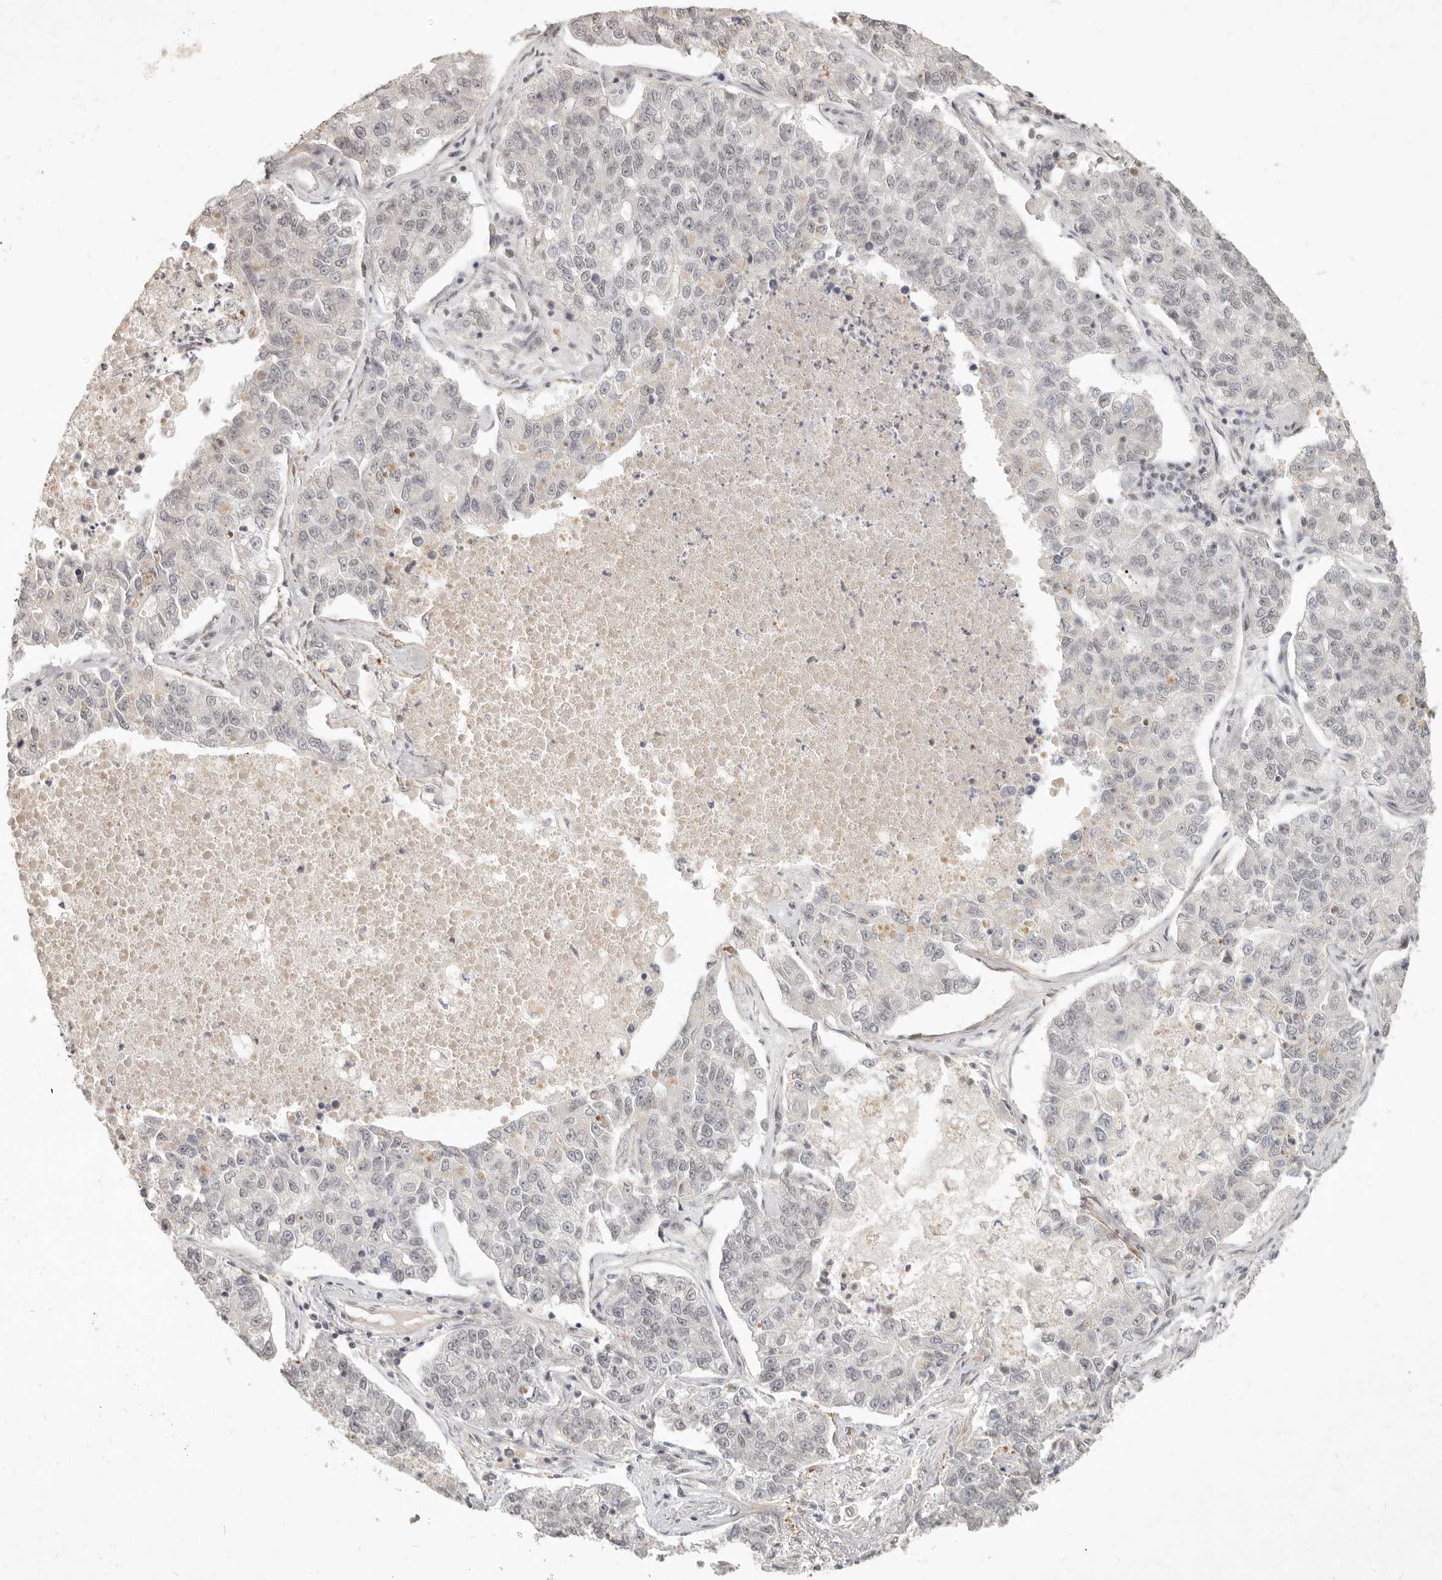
{"staining": {"intensity": "negative", "quantity": "none", "location": "none"}, "tissue": "lung cancer", "cell_type": "Tumor cells", "image_type": "cancer", "snomed": [{"axis": "morphology", "description": "Adenocarcinoma, NOS"}, {"axis": "topography", "description": "Lung"}], "caption": "Immunohistochemistry image of neoplastic tissue: human lung adenocarcinoma stained with DAB shows no significant protein staining in tumor cells.", "gene": "GABPA", "patient": {"sex": "male", "age": 49}}